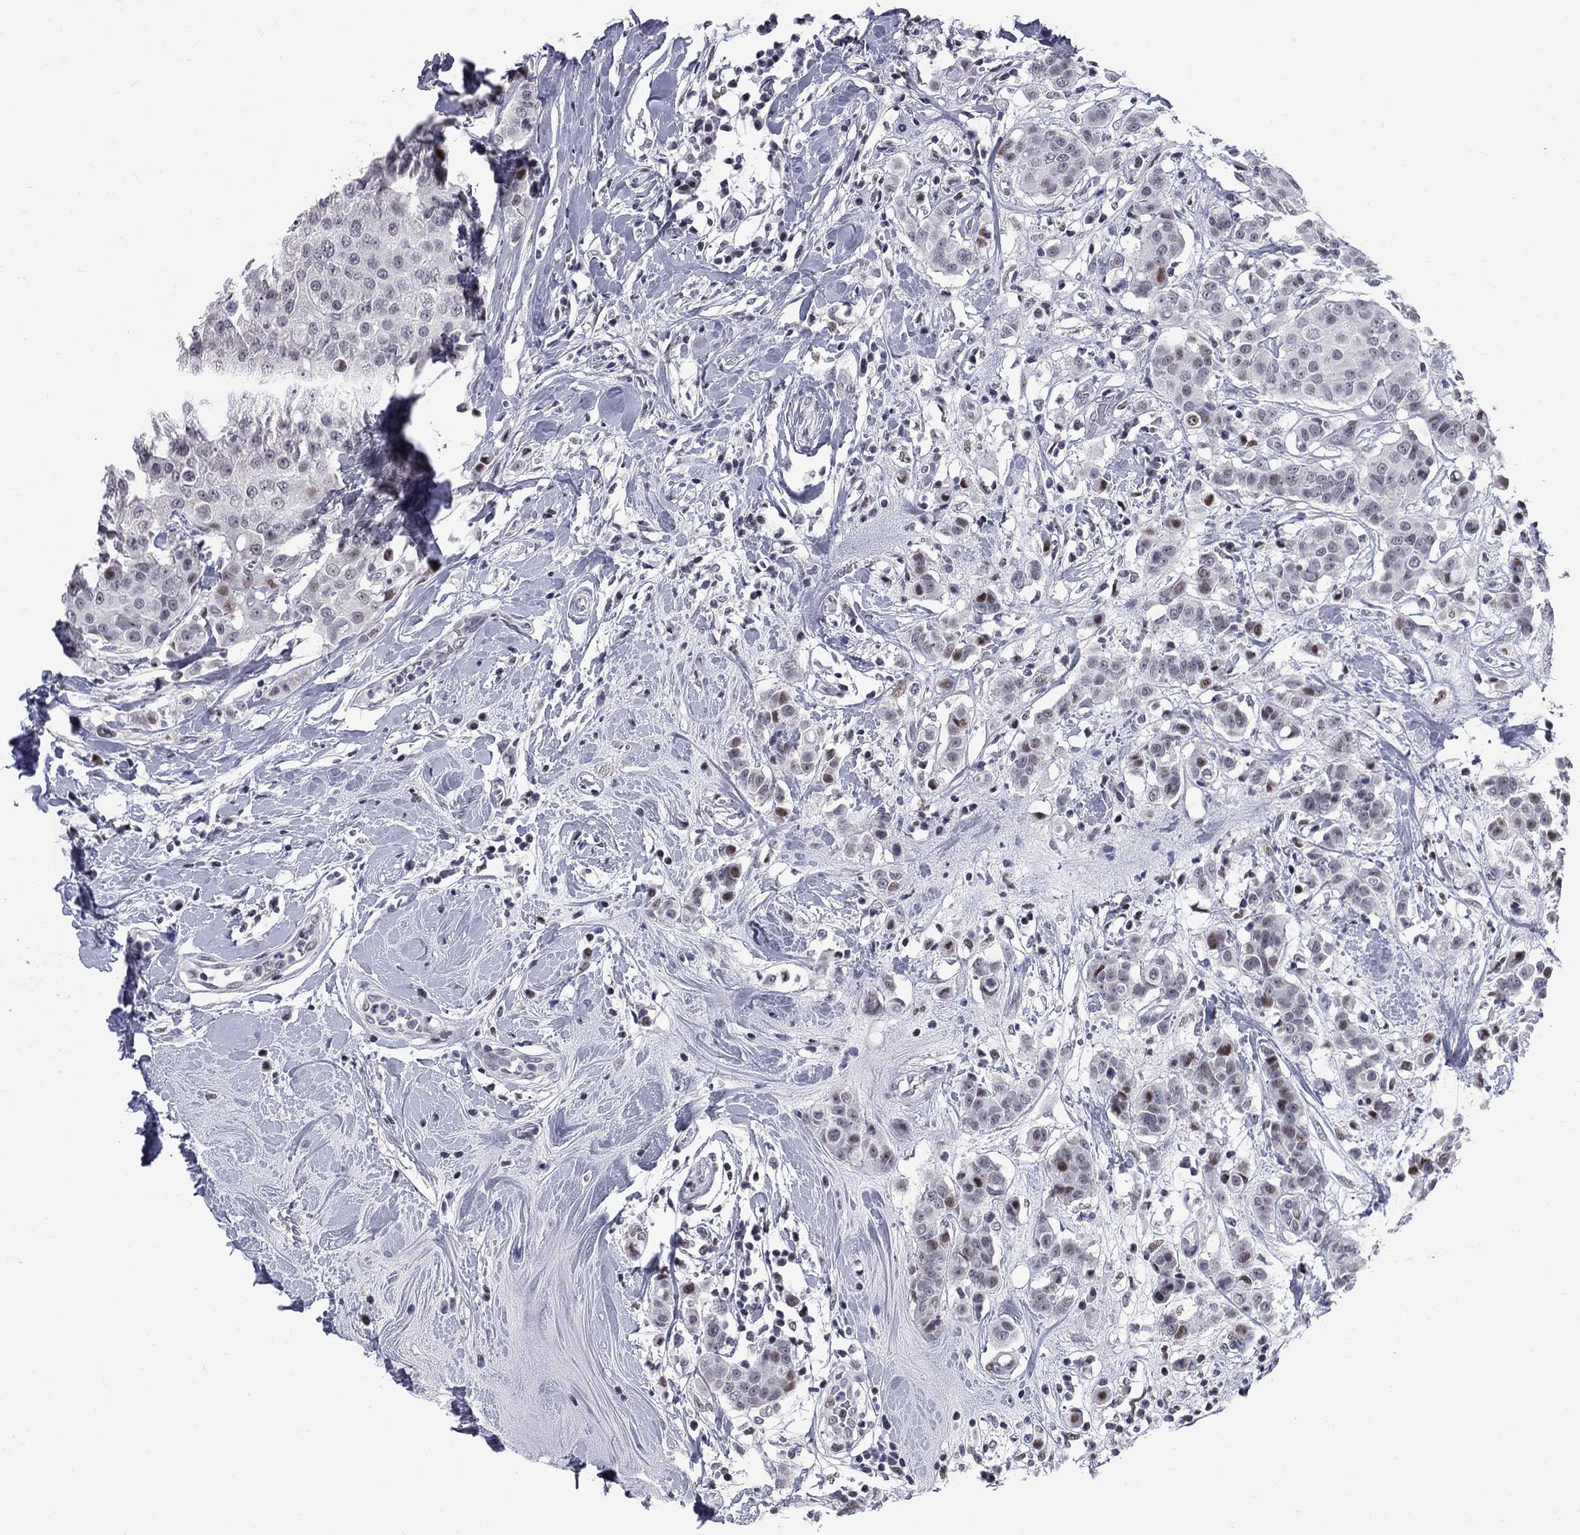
{"staining": {"intensity": "moderate", "quantity": "<25%", "location": "nuclear"}, "tissue": "breast cancer", "cell_type": "Tumor cells", "image_type": "cancer", "snomed": [{"axis": "morphology", "description": "Duct carcinoma"}, {"axis": "topography", "description": "Breast"}], "caption": "Breast cancer stained for a protein (brown) shows moderate nuclear positive staining in approximately <25% of tumor cells.", "gene": "ZNF154", "patient": {"sex": "female", "age": 27}}